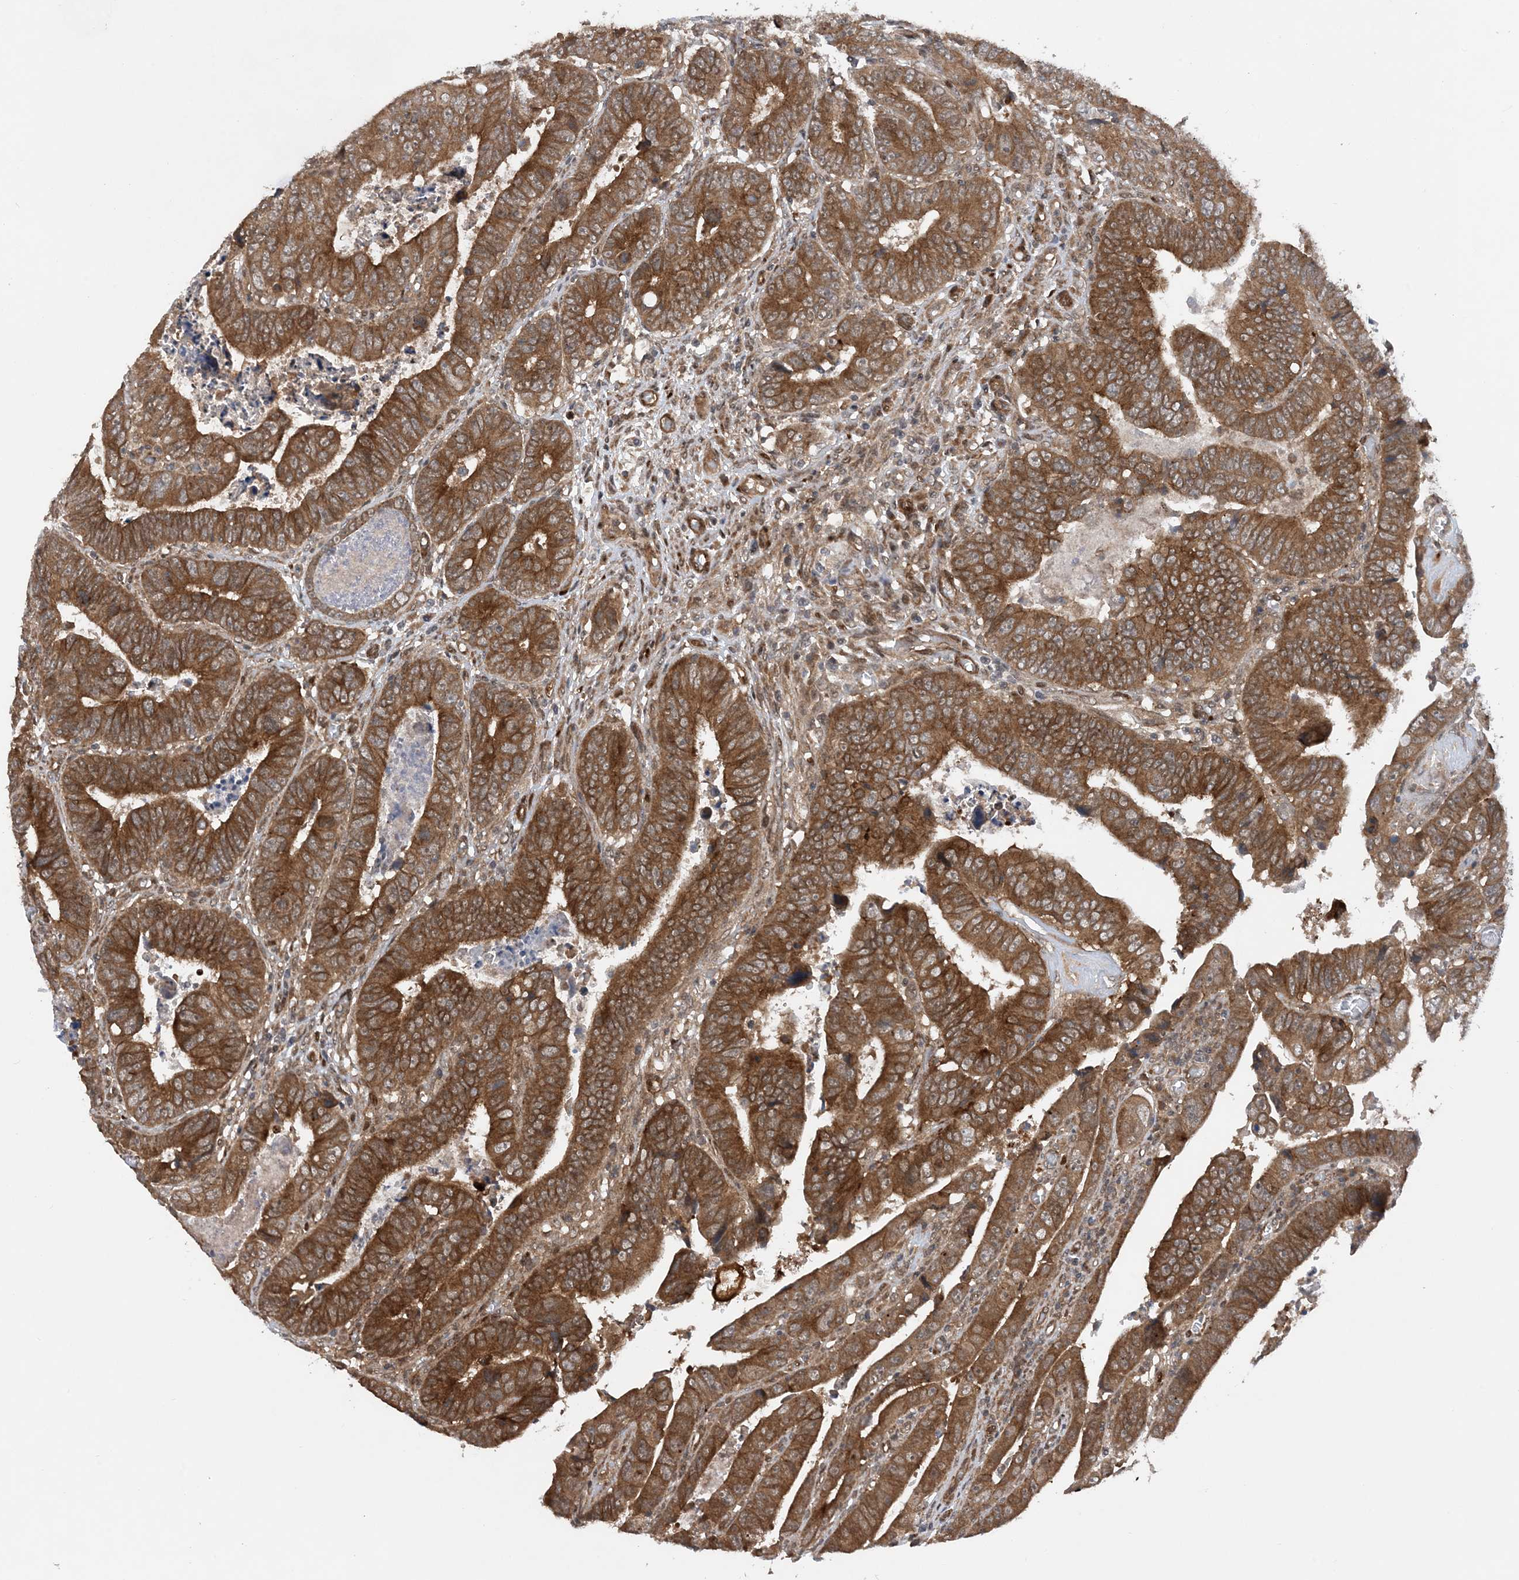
{"staining": {"intensity": "strong", "quantity": ">75%", "location": "cytoplasmic/membranous"}, "tissue": "colorectal cancer", "cell_type": "Tumor cells", "image_type": "cancer", "snomed": [{"axis": "morphology", "description": "Normal tissue, NOS"}, {"axis": "morphology", "description": "Adenocarcinoma, NOS"}, {"axis": "topography", "description": "Rectum"}], "caption": "DAB immunohistochemical staining of adenocarcinoma (colorectal) displays strong cytoplasmic/membranous protein positivity in approximately >75% of tumor cells. The staining was performed using DAB, with brown indicating positive protein expression. Nuclei are stained blue with hematoxylin.", "gene": "HEMK1", "patient": {"sex": "female", "age": 65}}